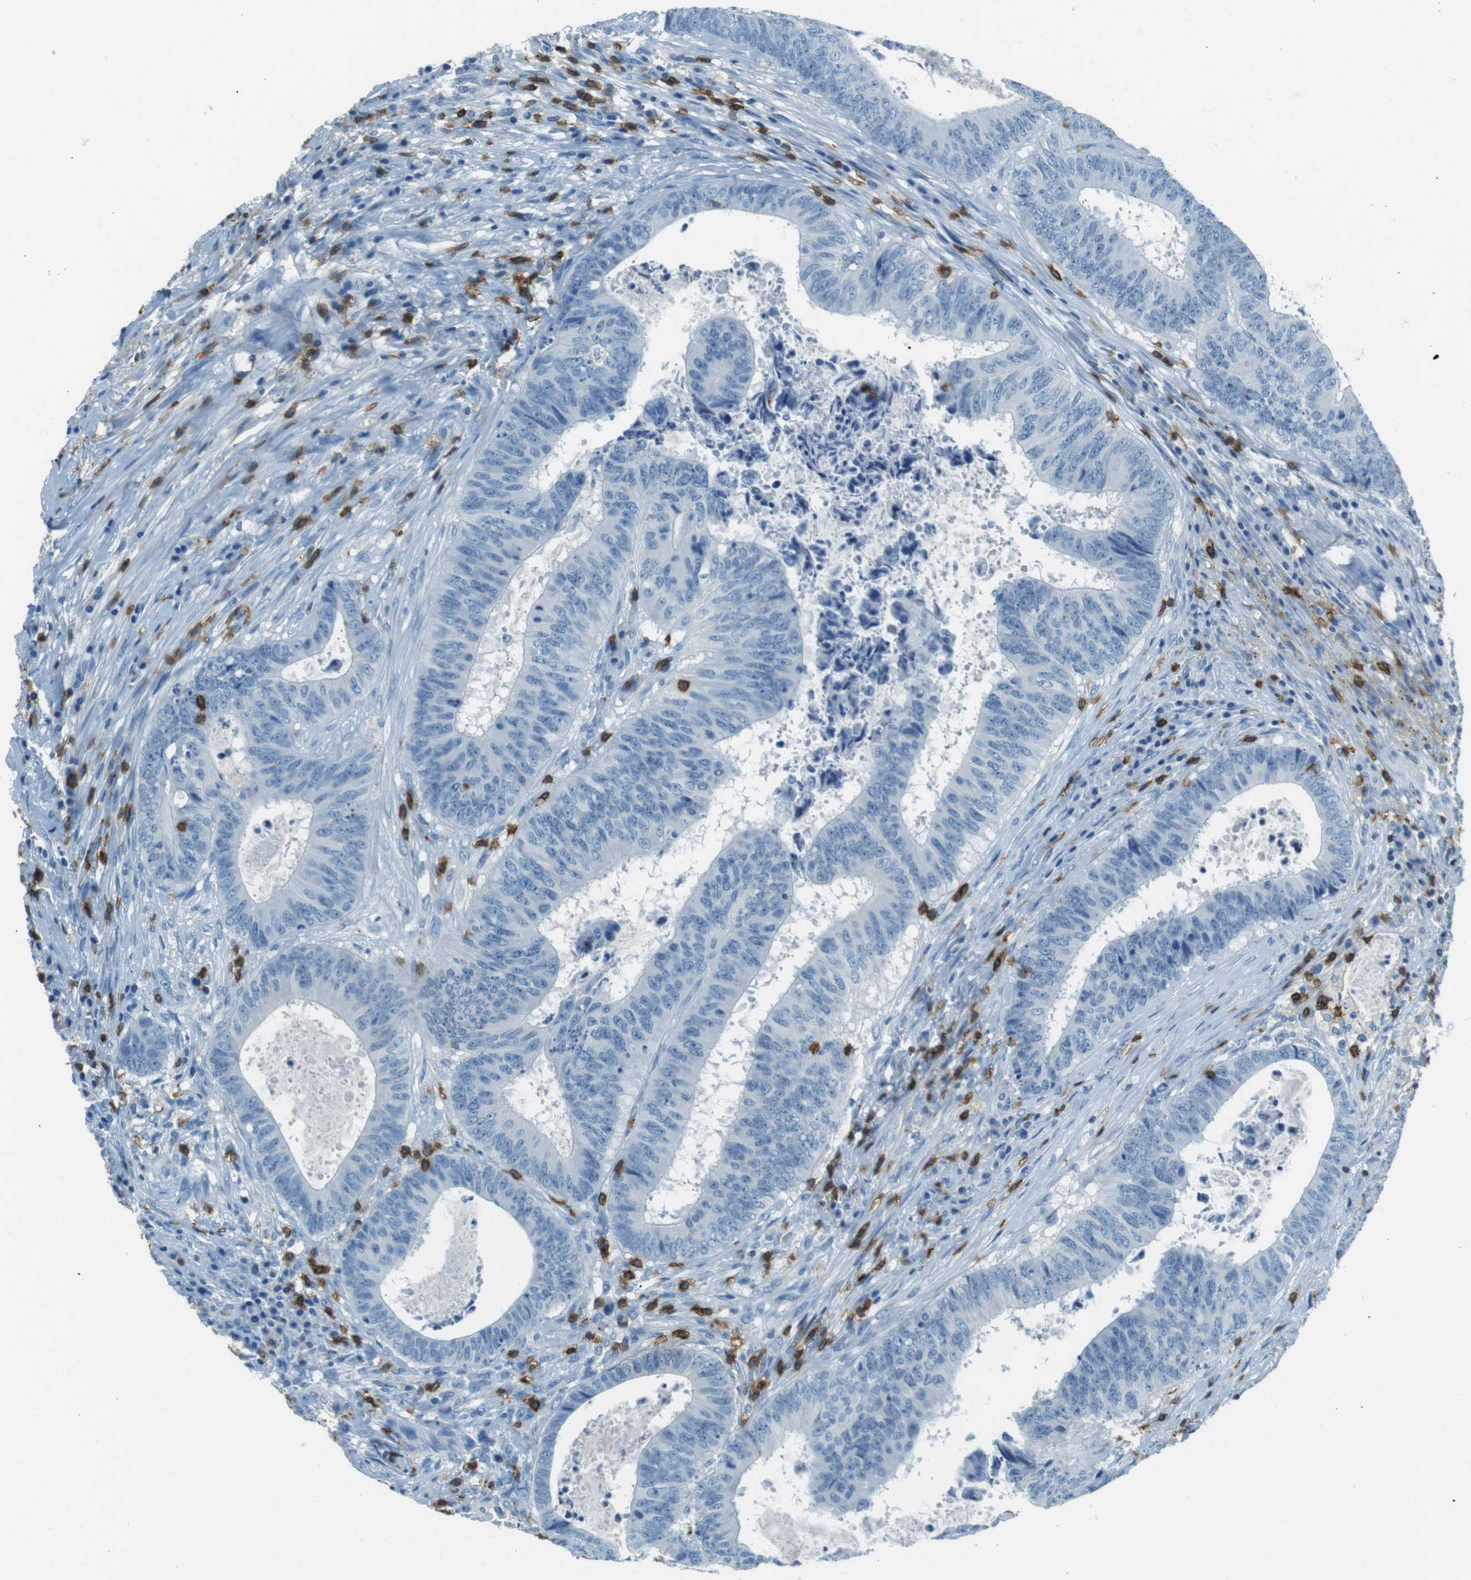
{"staining": {"intensity": "negative", "quantity": "none", "location": "none"}, "tissue": "colorectal cancer", "cell_type": "Tumor cells", "image_type": "cancer", "snomed": [{"axis": "morphology", "description": "Adenocarcinoma, NOS"}, {"axis": "topography", "description": "Rectum"}], "caption": "Tumor cells are negative for brown protein staining in adenocarcinoma (colorectal).", "gene": "LAT", "patient": {"sex": "male", "age": 72}}